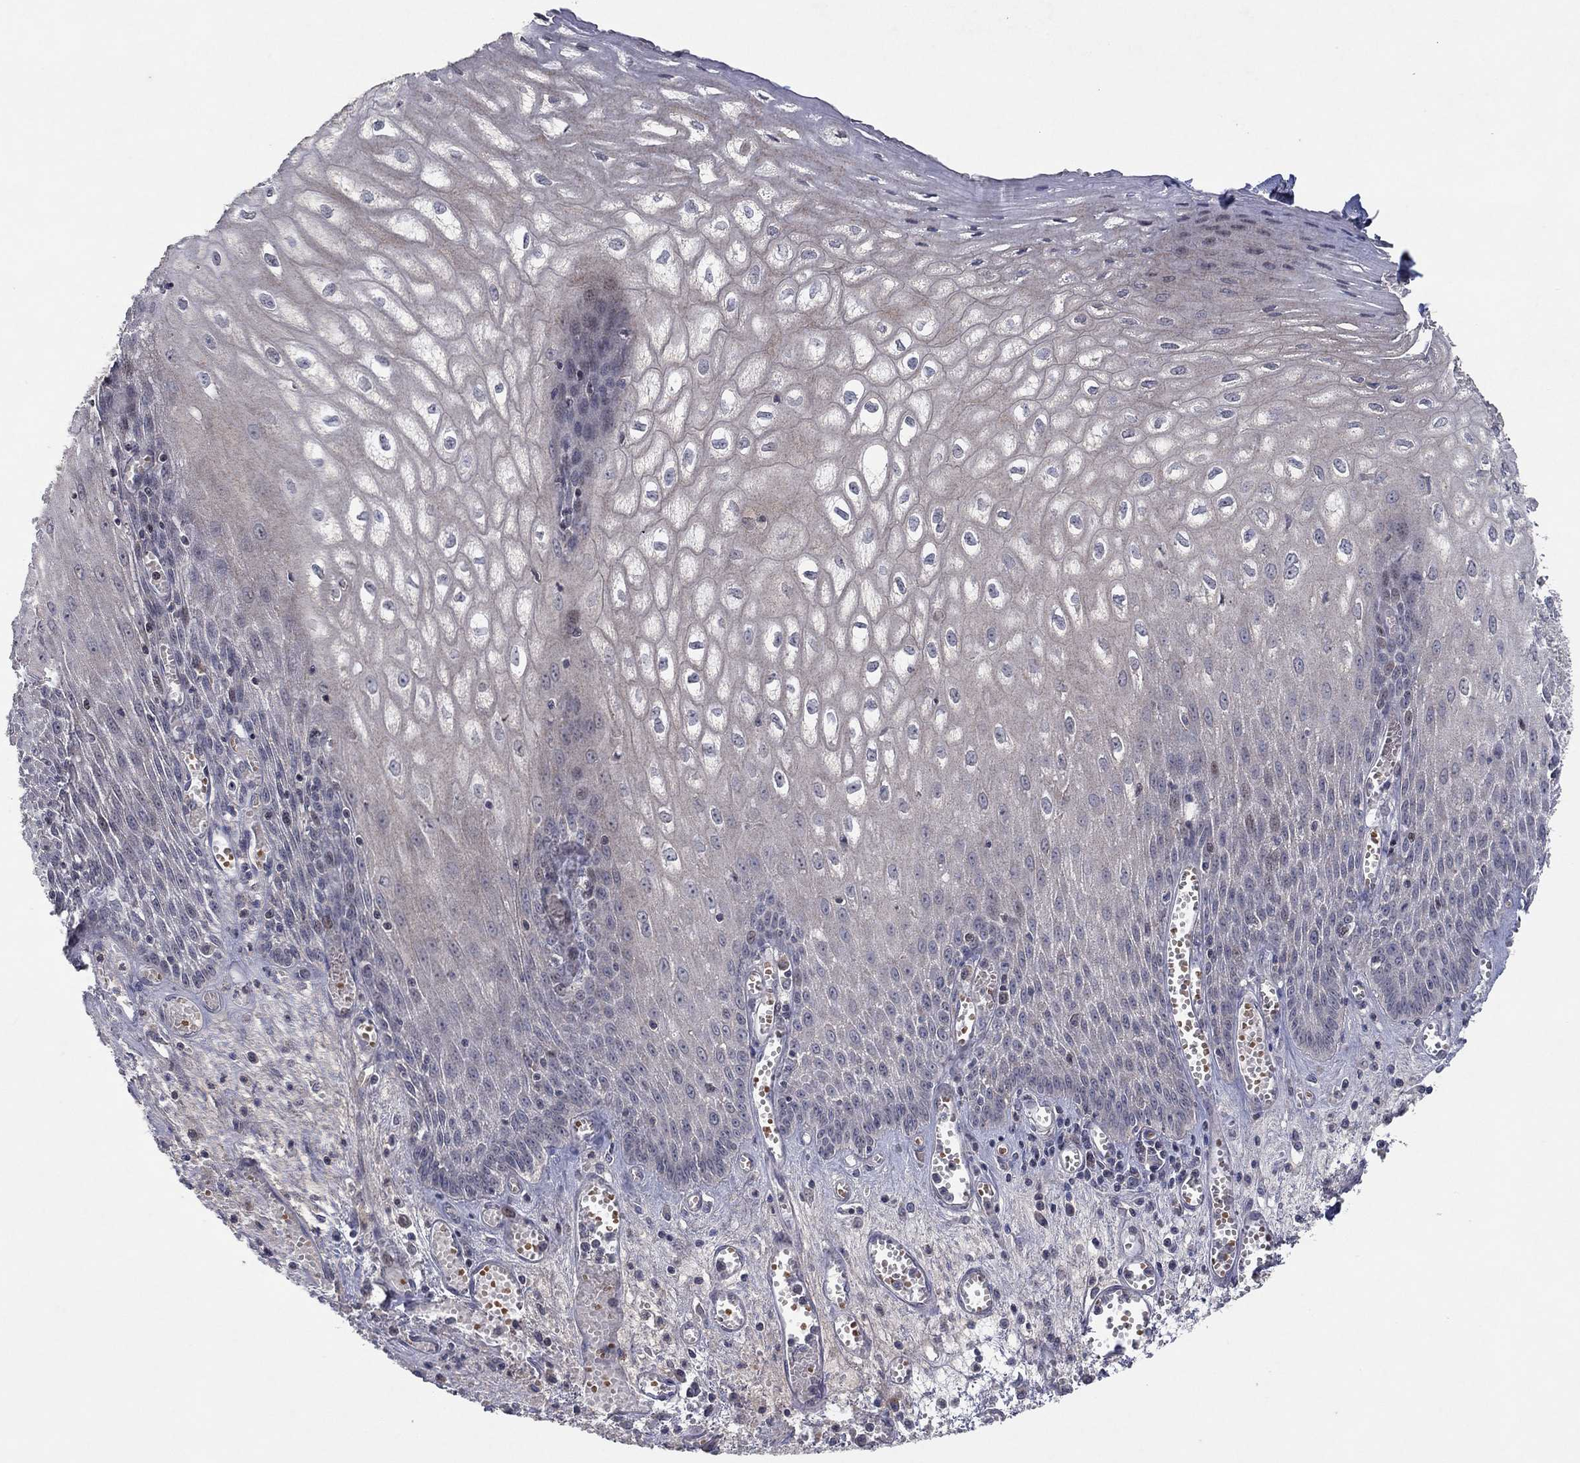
{"staining": {"intensity": "weak", "quantity": "25%-75%", "location": "cytoplasmic/membranous"}, "tissue": "esophagus", "cell_type": "Squamous epithelial cells", "image_type": "normal", "snomed": [{"axis": "morphology", "description": "Normal tissue, NOS"}, {"axis": "topography", "description": "Esophagus"}], "caption": "Benign esophagus shows weak cytoplasmic/membranous positivity in approximately 25%-75% of squamous epithelial cells (Brightfield microscopy of DAB IHC at high magnification)..", "gene": "IL4", "patient": {"sex": "male", "age": 58}}